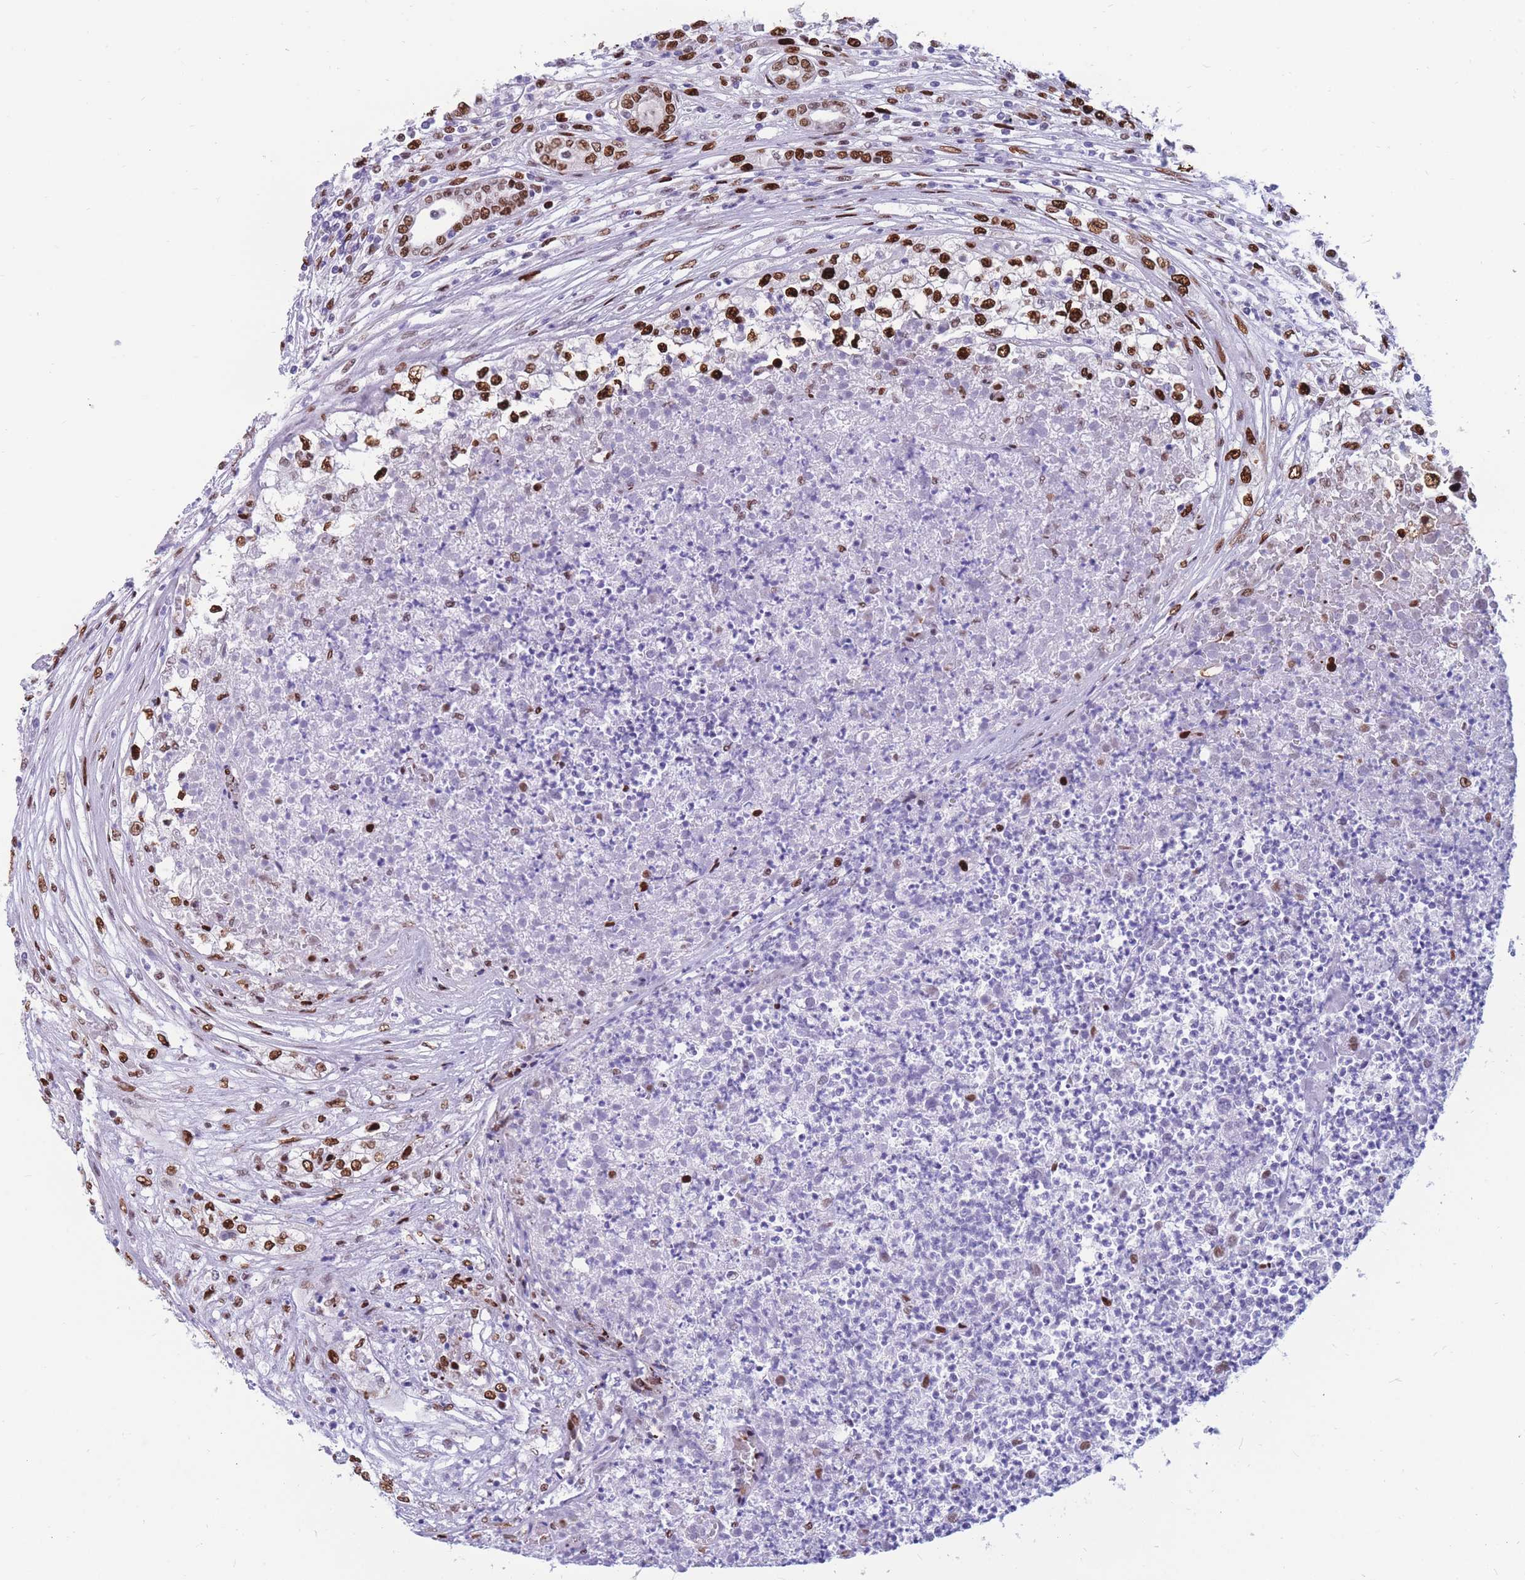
{"staining": {"intensity": "strong", "quantity": ">75%", "location": "nuclear"}, "tissue": "renal cancer", "cell_type": "Tumor cells", "image_type": "cancer", "snomed": [{"axis": "morphology", "description": "Adenocarcinoma, NOS"}, {"axis": "topography", "description": "Kidney"}], "caption": "Brown immunohistochemical staining in human renal cancer reveals strong nuclear staining in approximately >75% of tumor cells. The staining was performed using DAB, with brown indicating positive protein expression. Nuclei are stained blue with hematoxylin.", "gene": "NASP", "patient": {"sex": "female", "age": 54}}